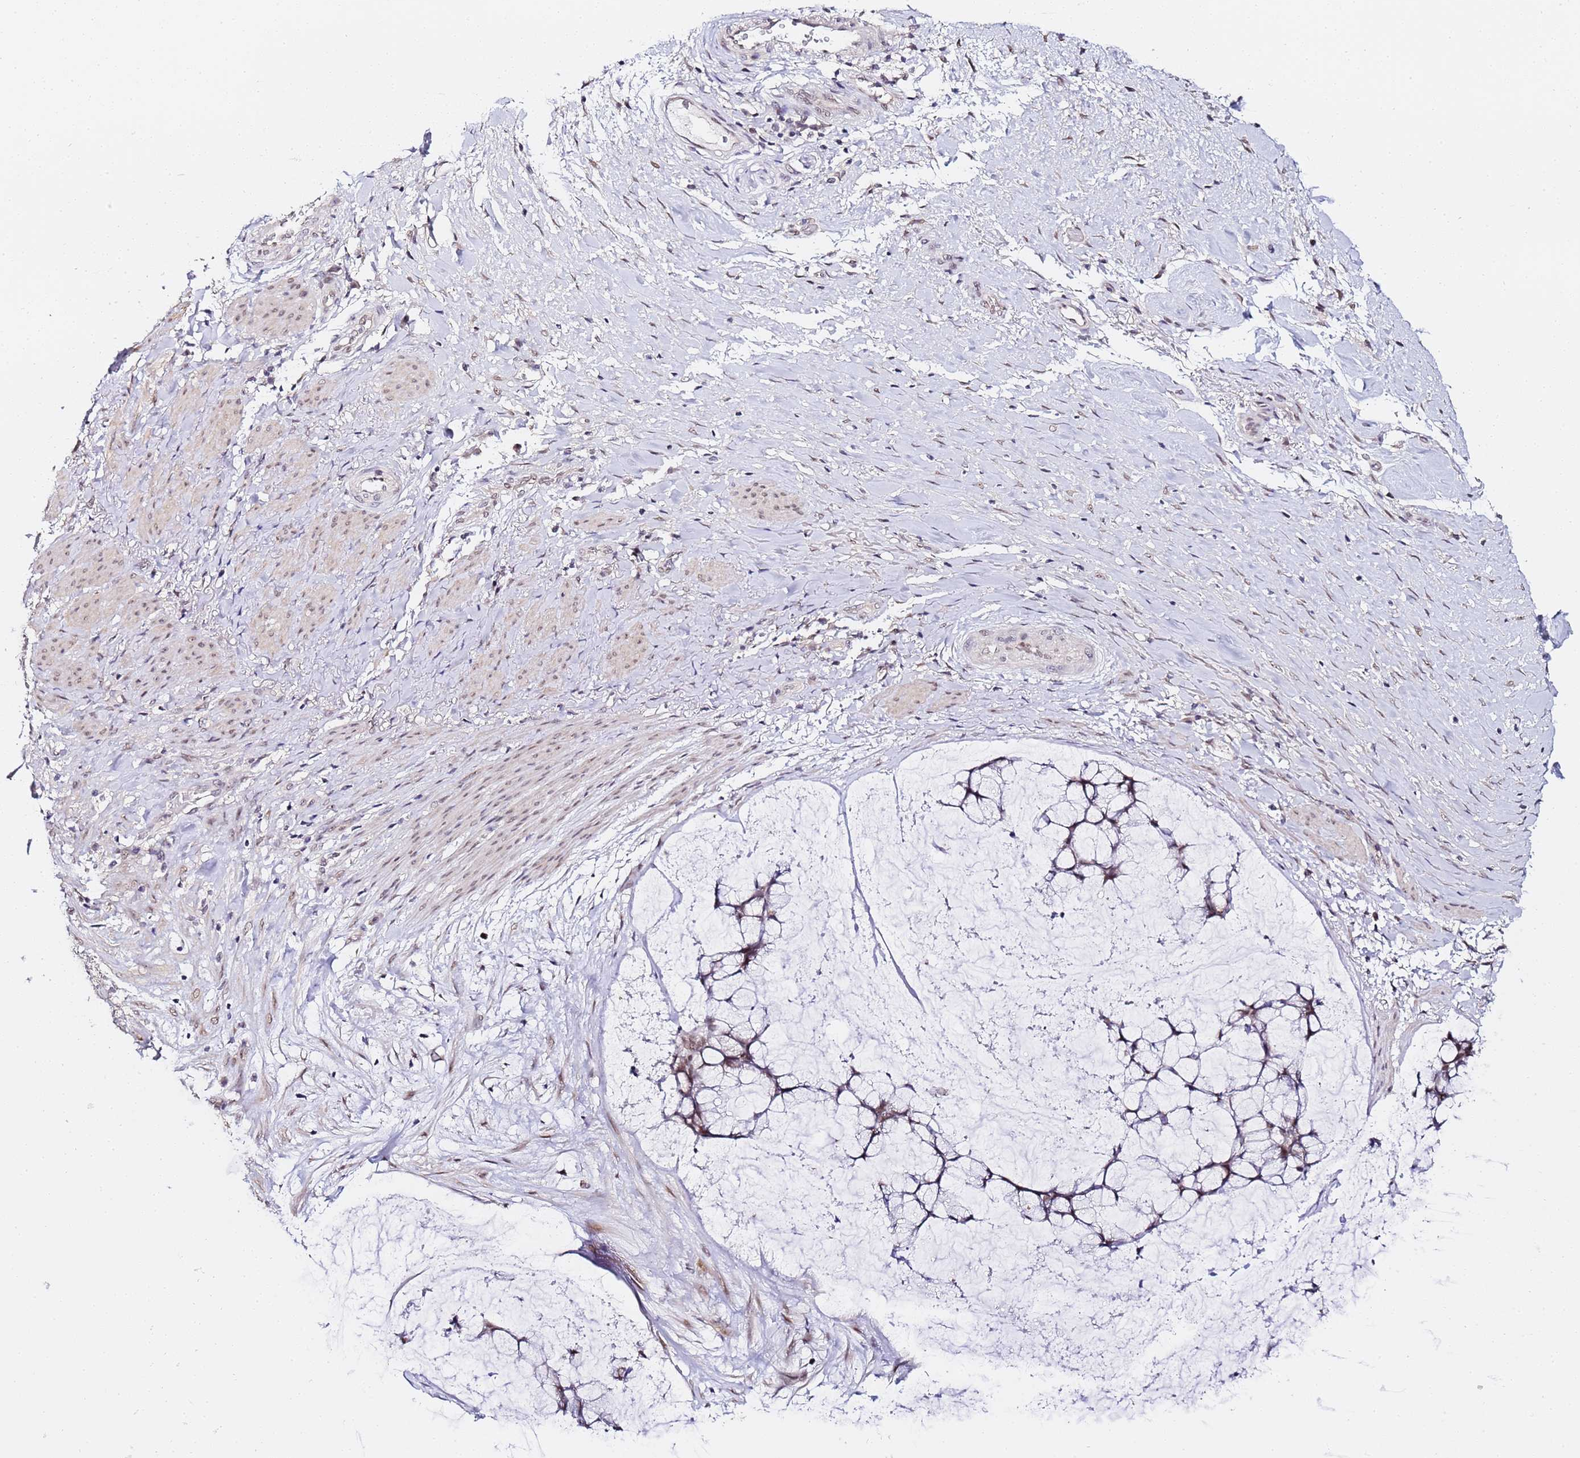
{"staining": {"intensity": "weak", "quantity": "25%-75%", "location": "nuclear"}, "tissue": "ovarian cancer", "cell_type": "Tumor cells", "image_type": "cancer", "snomed": [{"axis": "morphology", "description": "Cystadenocarcinoma, mucinous, NOS"}, {"axis": "topography", "description": "Ovary"}], "caption": "A brown stain shows weak nuclear staining of a protein in human mucinous cystadenocarcinoma (ovarian) tumor cells. (DAB (3,3'-diaminobenzidine) IHC with brightfield microscopy, high magnification).", "gene": "LSM3", "patient": {"sex": "female", "age": 42}}